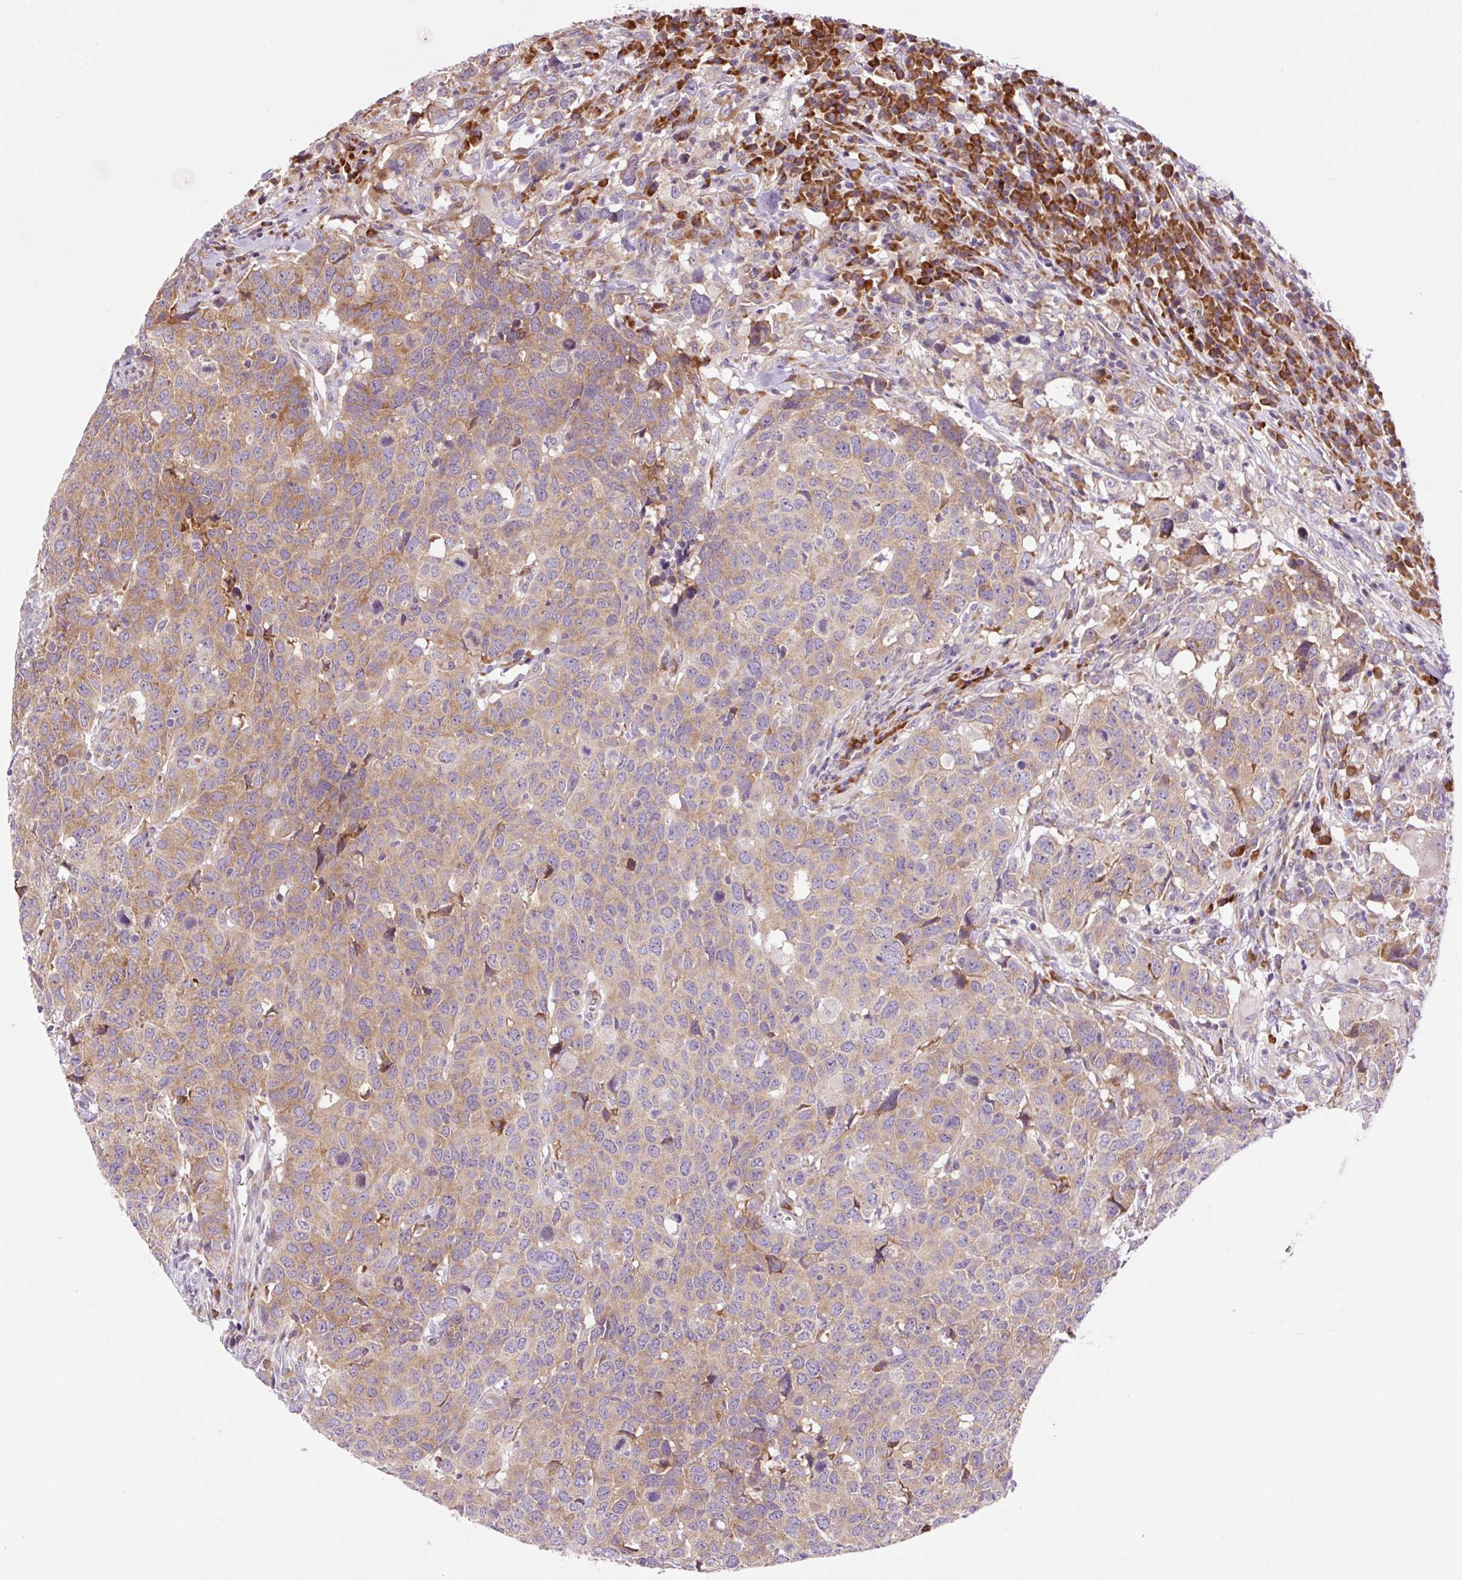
{"staining": {"intensity": "moderate", "quantity": ">75%", "location": "cytoplasmic/membranous"}, "tissue": "head and neck cancer", "cell_type": "Tumor cells", "image_type": "cancer", "snomed": [{"axis": "morphology", "description": "Normal tissue, NOS"}, {"axis": "morphology", "description": "Squamous cell carcinoma, NOS"}, {"axis": "topography", "description": "Skeletal muscle"}, {"axis": "topography", "description": "Vascular tissue"}, {"axis": "topography", "description": "Peripheral nerve tissue"}, {"axis": "topography", "description": "Head-Neck"}], "caption": "Moderate cytoplasmic/membranous expression for a protein is present in about >75% of tumor cells of head and neck squamous cell carcinoma using immunohistochemistry.", "gene": "RPL41", "patient": {"sex": "male", "age": 66}}